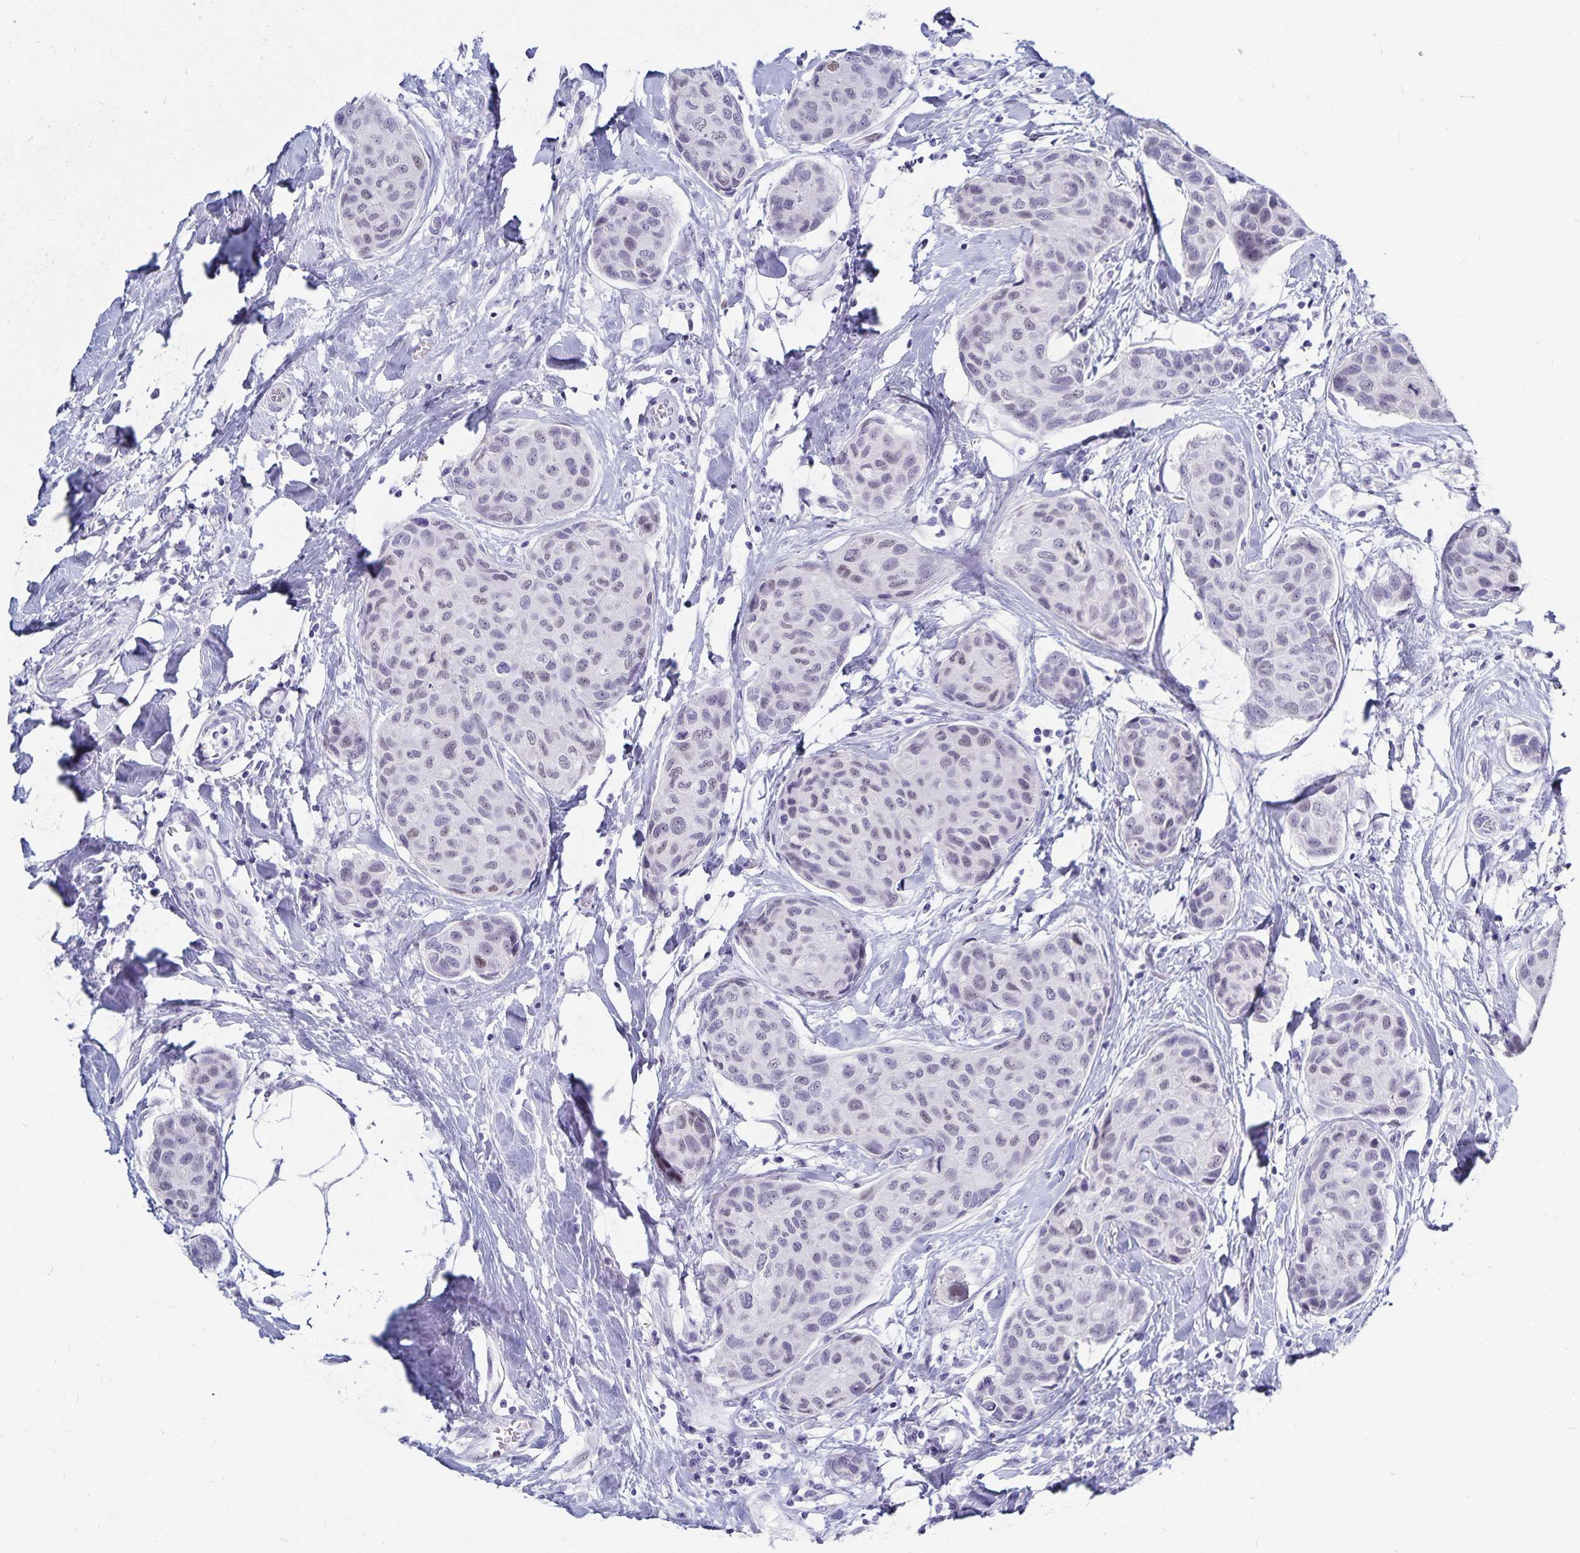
{"staining": {"intensity": "negative", "quantity": "none", "location": "none"}, "tissue": "breast cancer", "cell_type": "Tumor cells", "image_type": "cancer", "snomed": [{"axis": "morphology", "description": "Duct carcinoma"}, {"axis": "topography", "description": "Breast"}], "caption": "Immunohistochemistry (IHC) image of invasive ductal carcinoma (breast) stained for a protein (brown), which exhibits no staining in tumor cells. (DAB immunohistochemistry visualized using brightfield microscopy, high magnification).", "gene": "HMGB3", "patient": {"sex": "female", "age": 80}}